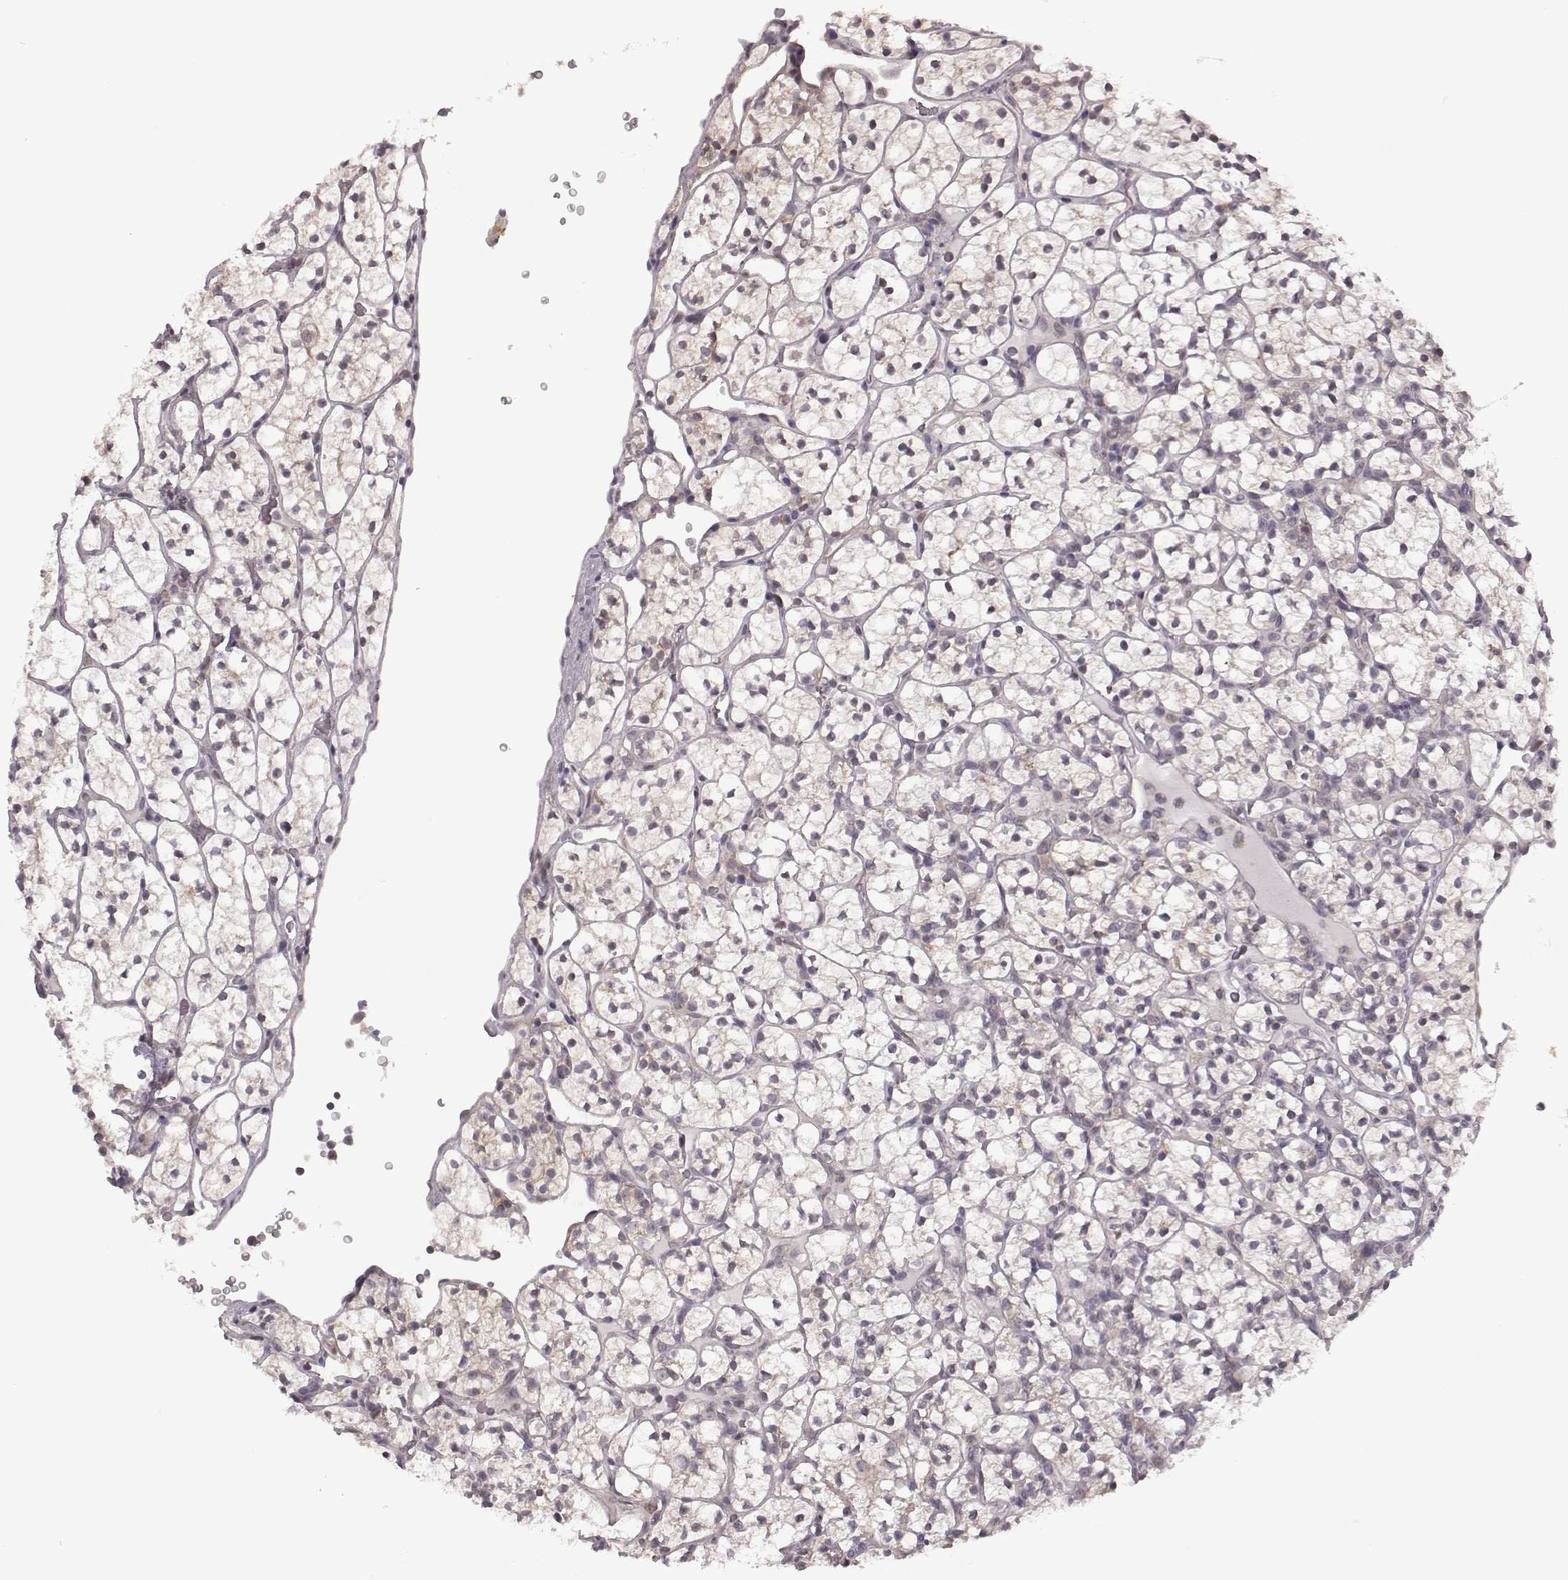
{"staining": {"intensity": "weak", "quantity": ">75%", "location": "cytoplasmic/membranous"}, "tissue": "renal cancer", "cell_type": "Tumor cells", "image_type": "cancer", "snomed": [{"axis": "morphology", "description": "Adenocarcinoma, NOS"}, {"axis": "topography", "description": "Kidney"}], "caption": "Renal cancer (adenocarcinoma) stained with immunohistochemistry (IHC) reveals weak cytoplasmic/membranous positivity in about >75% of tumor cells.", "gene": "BICDL1", "patient": {"sex": "female", "age": 89}}